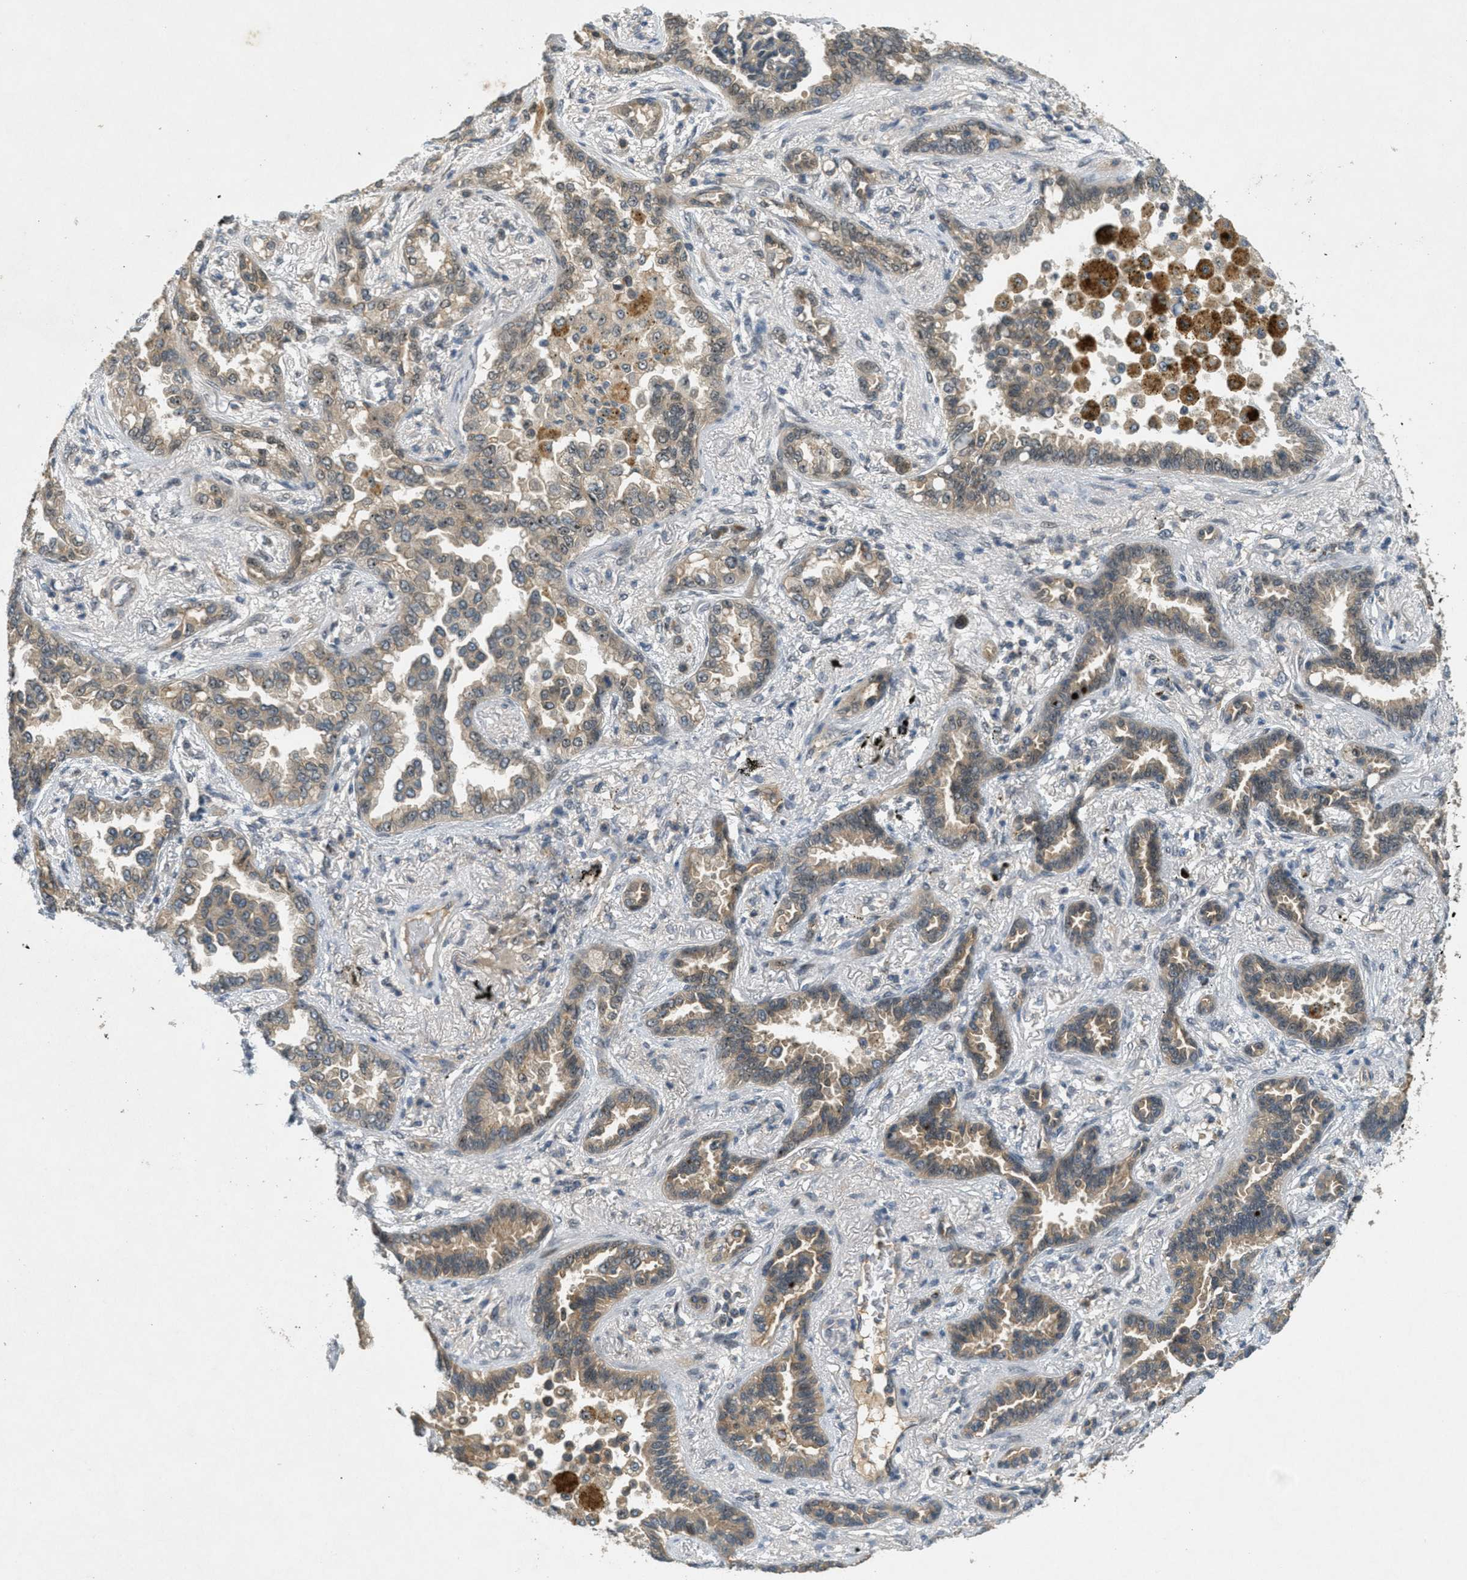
{"staining": {"intensity": "moderate", "quantity": ">75%", "location": "cytoplasmic/membranous"}, "tissue": "lung cancer", "cell_type": "Tumor cells", "image_type": "cancer", "snomed": [{"axis": "morphology", "description": "Normal tissue, NOS"}, {"axis": "morphology", "description": "Adenocarcinoma, NOS"}, {"axis": "topography", "description": "Lung"}], "caption": "DAB immunohistochemical staining of lung adenocarcinoma demonstrates moderate cytoplasmic/membranous protein expression in approximately >75% of tumor cells. (DAB IHC with brightfield microscopy, high magnification).", "gene": "STK11", "patient": {"sex": "male", "age": 59}}